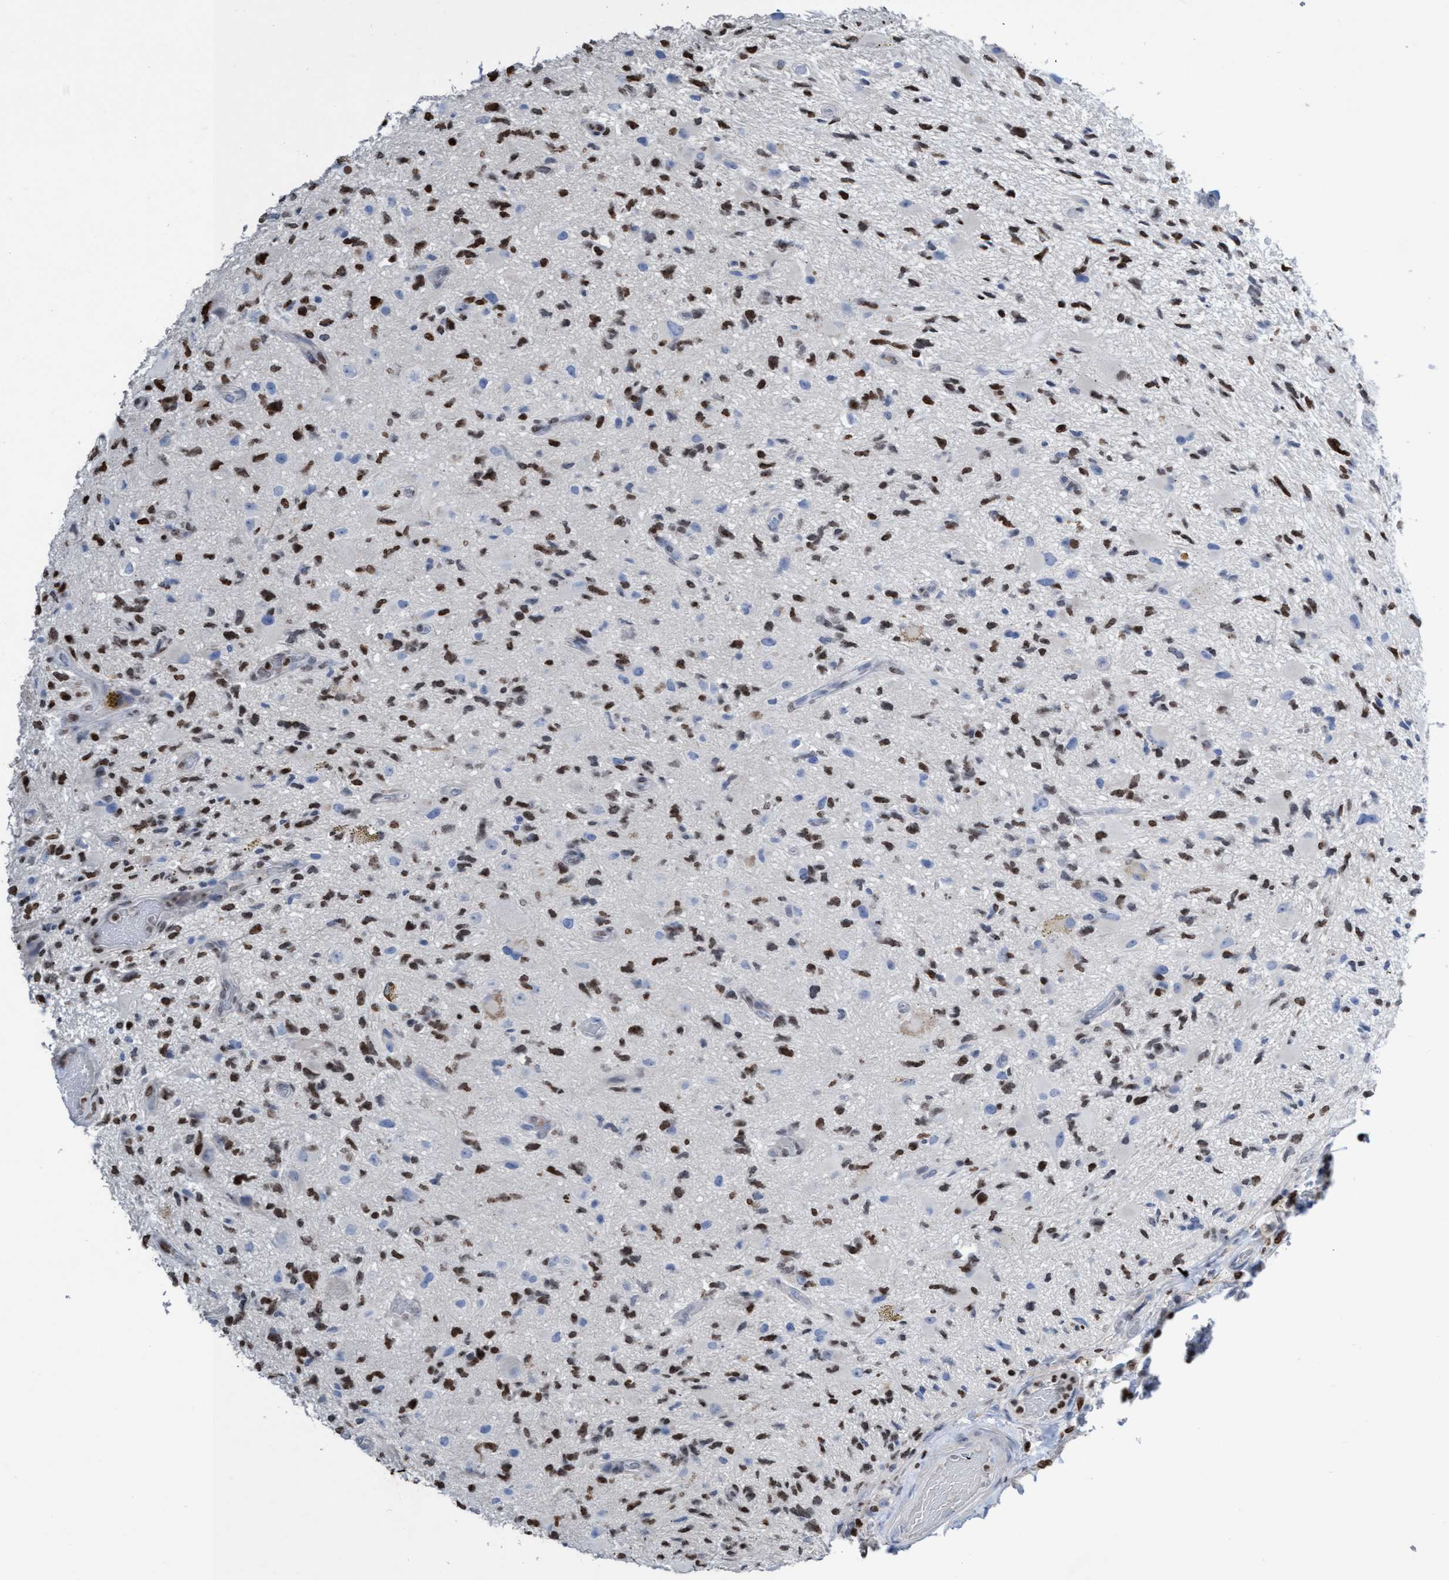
{"staining": {"intensity": "strong", "quantity": "25%-75%", "location": "nuclear"}, "tissue": "glioma", "cell_type": "Tumor cells", "image_type": "cancer", "snomed": [{"axis": "morphology", "description": "Glioma, malignant, High grade"}, {"axis": "topography", "description": "Brain"}], "caption": "This is a photomicrograph of immunohistochemistry (IHC) staining of glioma, which shows strong staining in the nuclear of tumor cells.", "gene": "CBX2", "patient": {"sex": "male", "age": 33}}